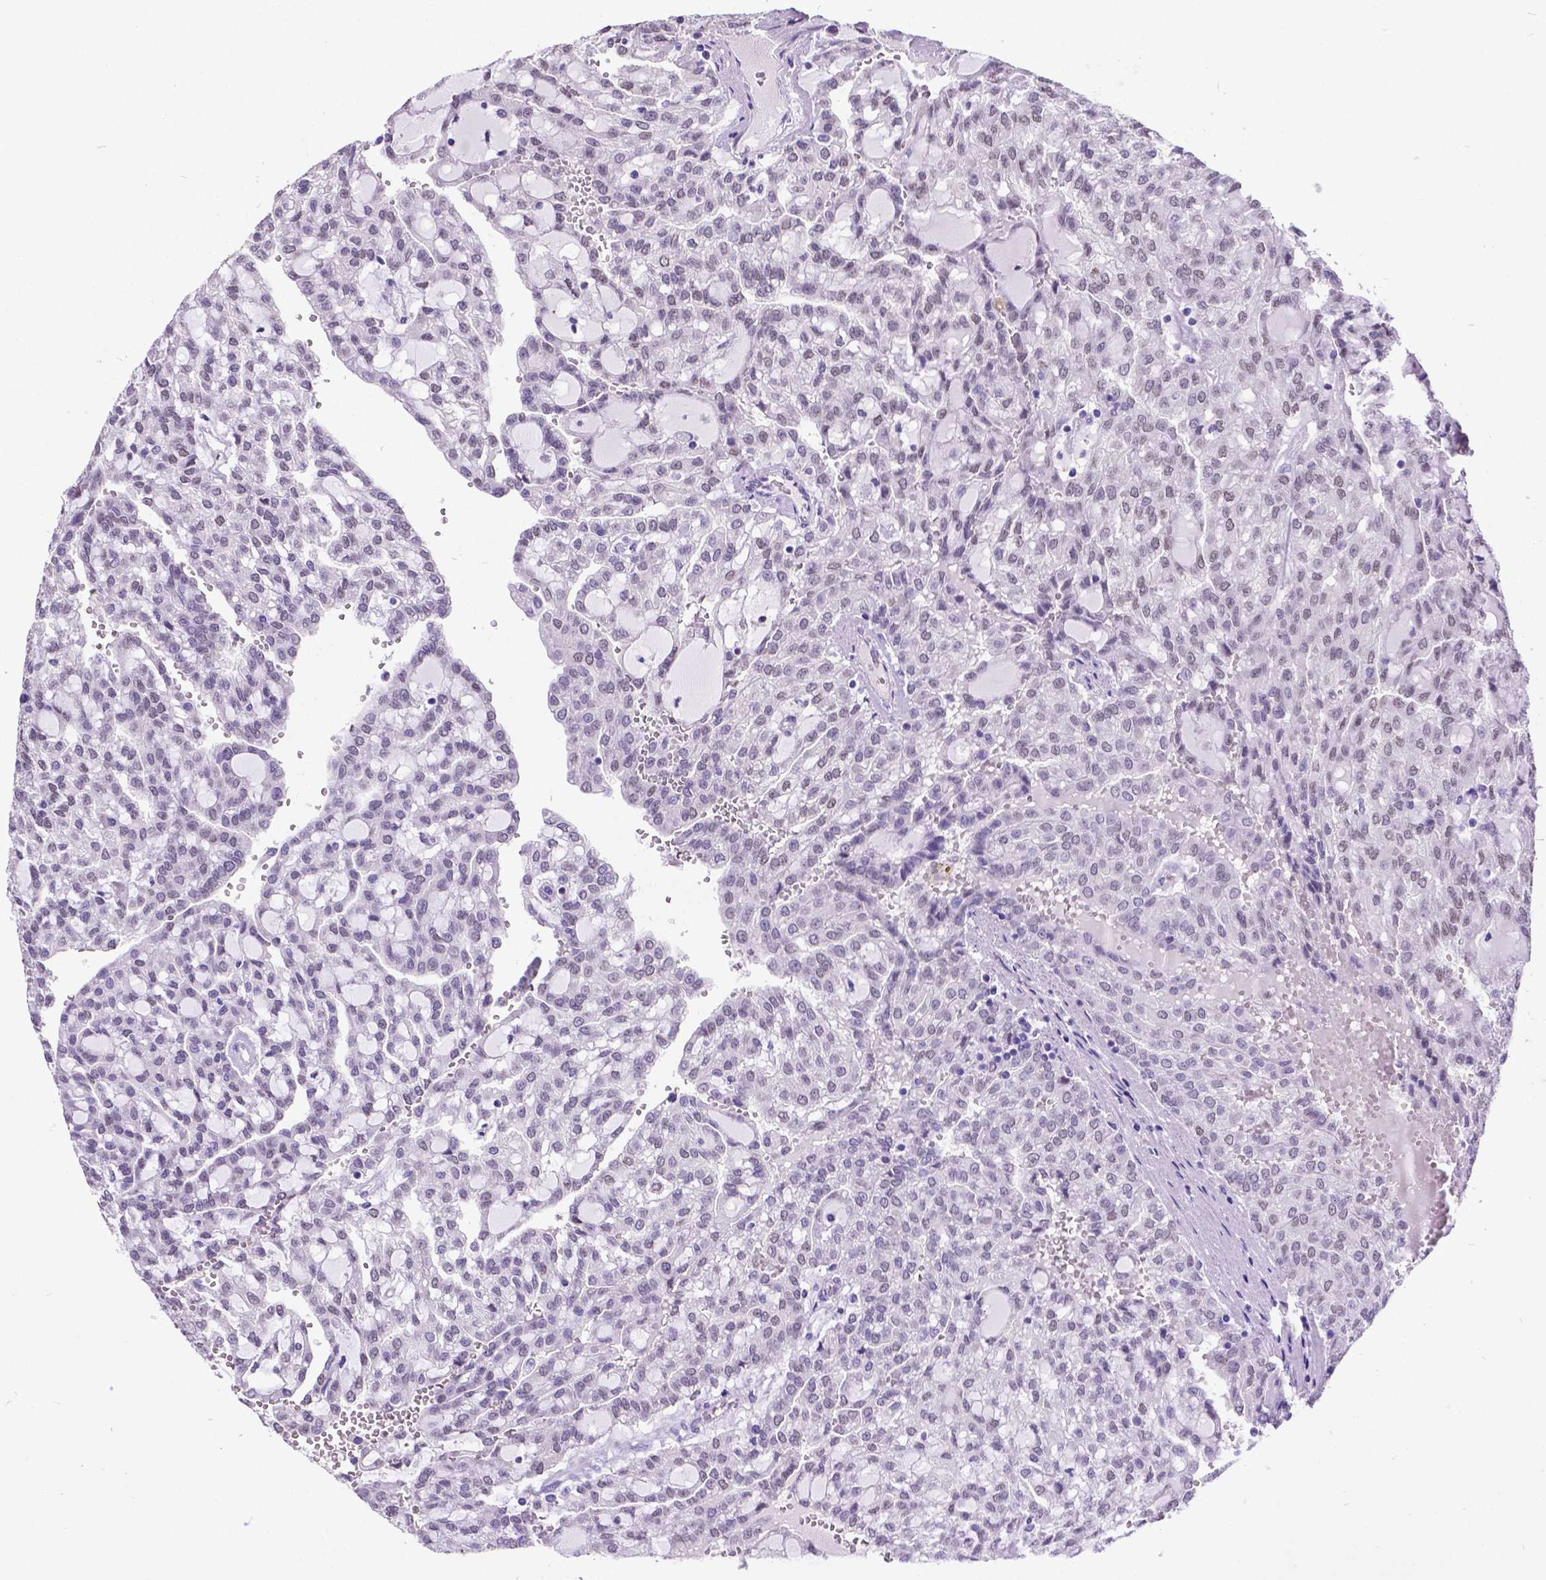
{"staining": {"intensity": "negative", "quantity": "none", "location": "none"}, "tissue": "renal cancer", "cell_type": "Tumor cells", "image_type": "cancer", "snomed": [{"axis": "morphology", "description": "Adenocarcinoma, NOS"}, {"axis": "topography", "description": "Kidney"}], "caption": "The micrograph exhibits no significant staining in tumor cells of renal cancer (adenocarcinoma). (Stains: DAB (3,3'-diaminobenzidine) IHC with hematoxylin counter stain, Microscopy: brightfield microscopy at high magnification).", "gene": "SATB2", "patient": {"sex": "male", "age": 63}}